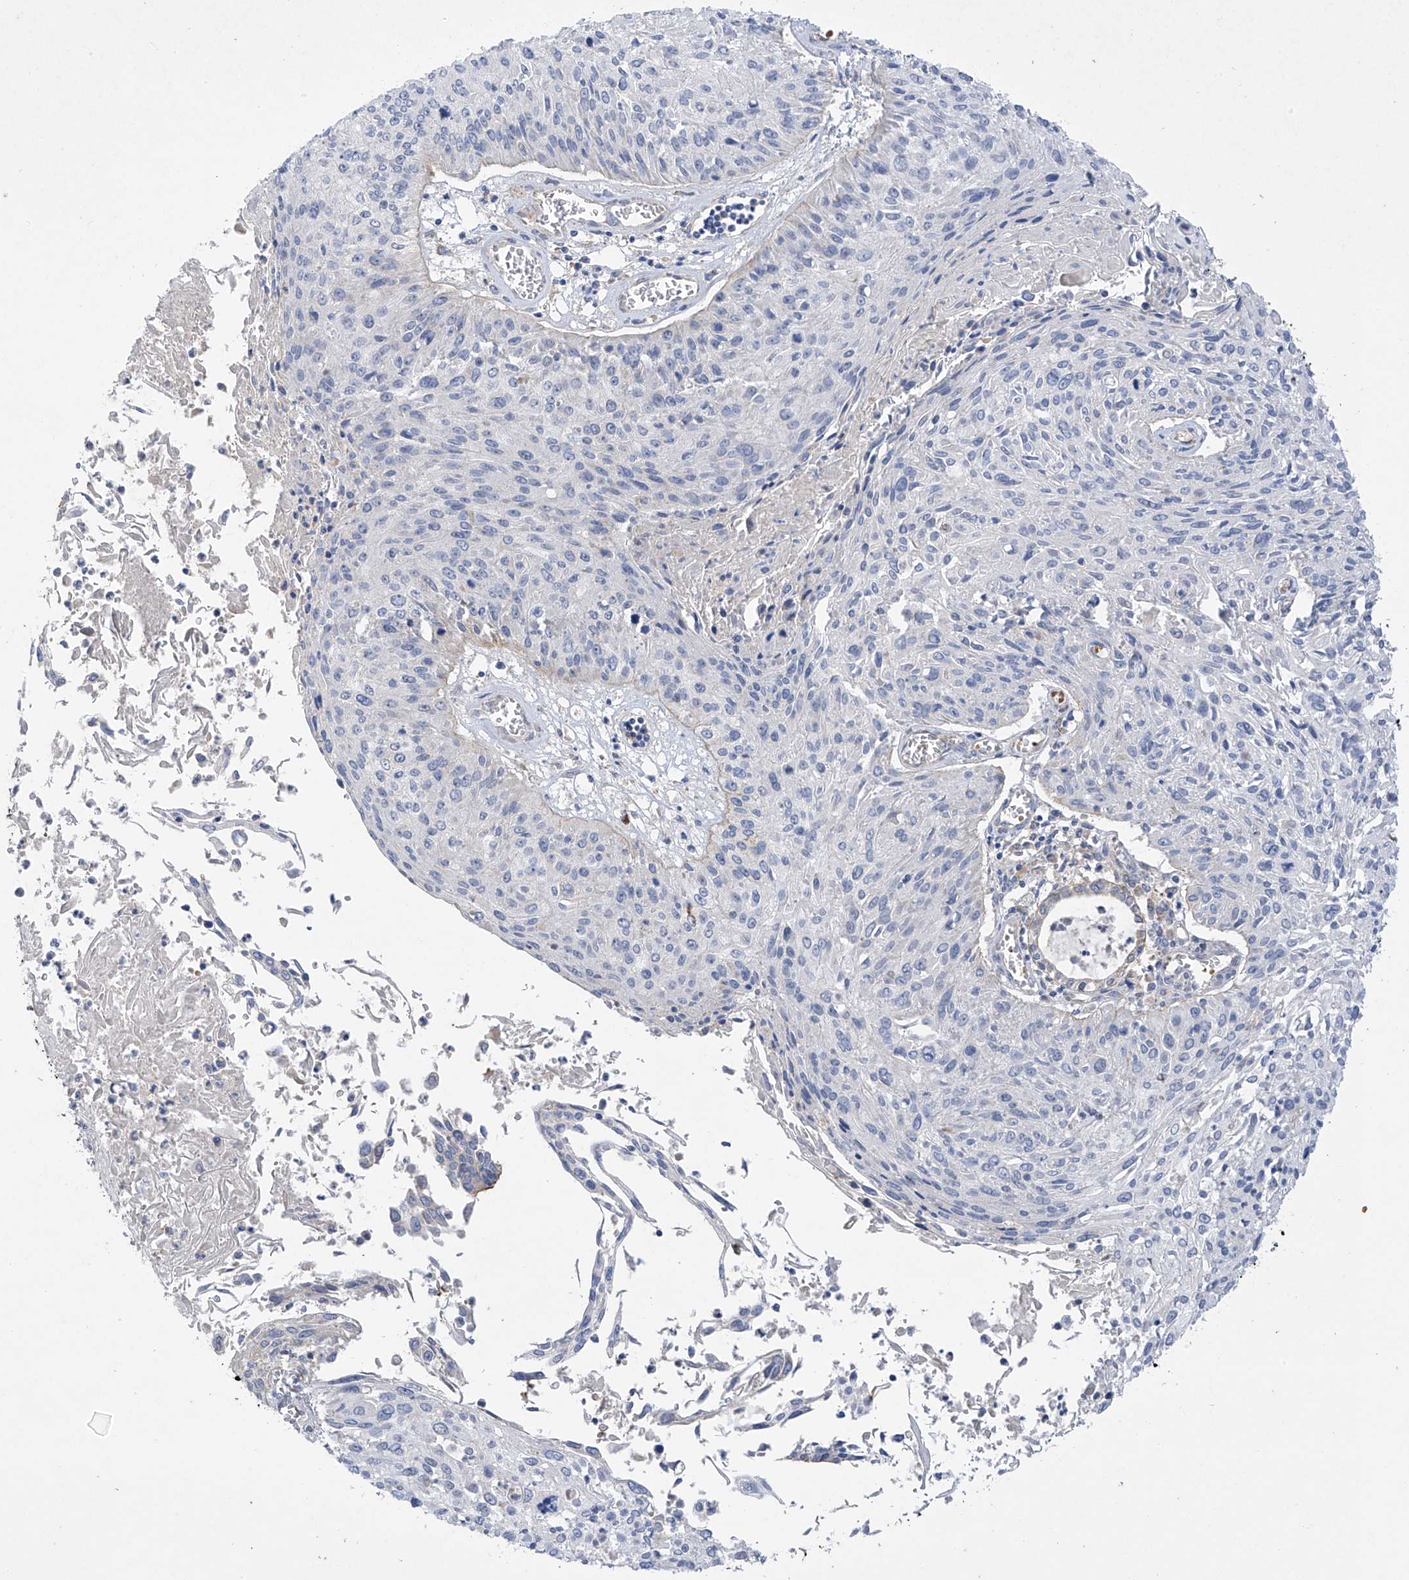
{"staining": {"intensity": "negative", "quantity": "none", "location": "none"}, "tissue": "cervical cancer", "cell_type": "Tumor cells", "image_type": "cancer", "snomed": [{"axis": "morphology", "description": "Squamous cell carcinoma, NOS"}, {"axis": "topography", "description": "Cervix"}], "caption": "Immunohistochemical staining of human cervical squamous cell carcinoma reveals no significant positivity in tumor cells.", "gene": "METTL18", "patient": {"sex": "female", "age": 51}}